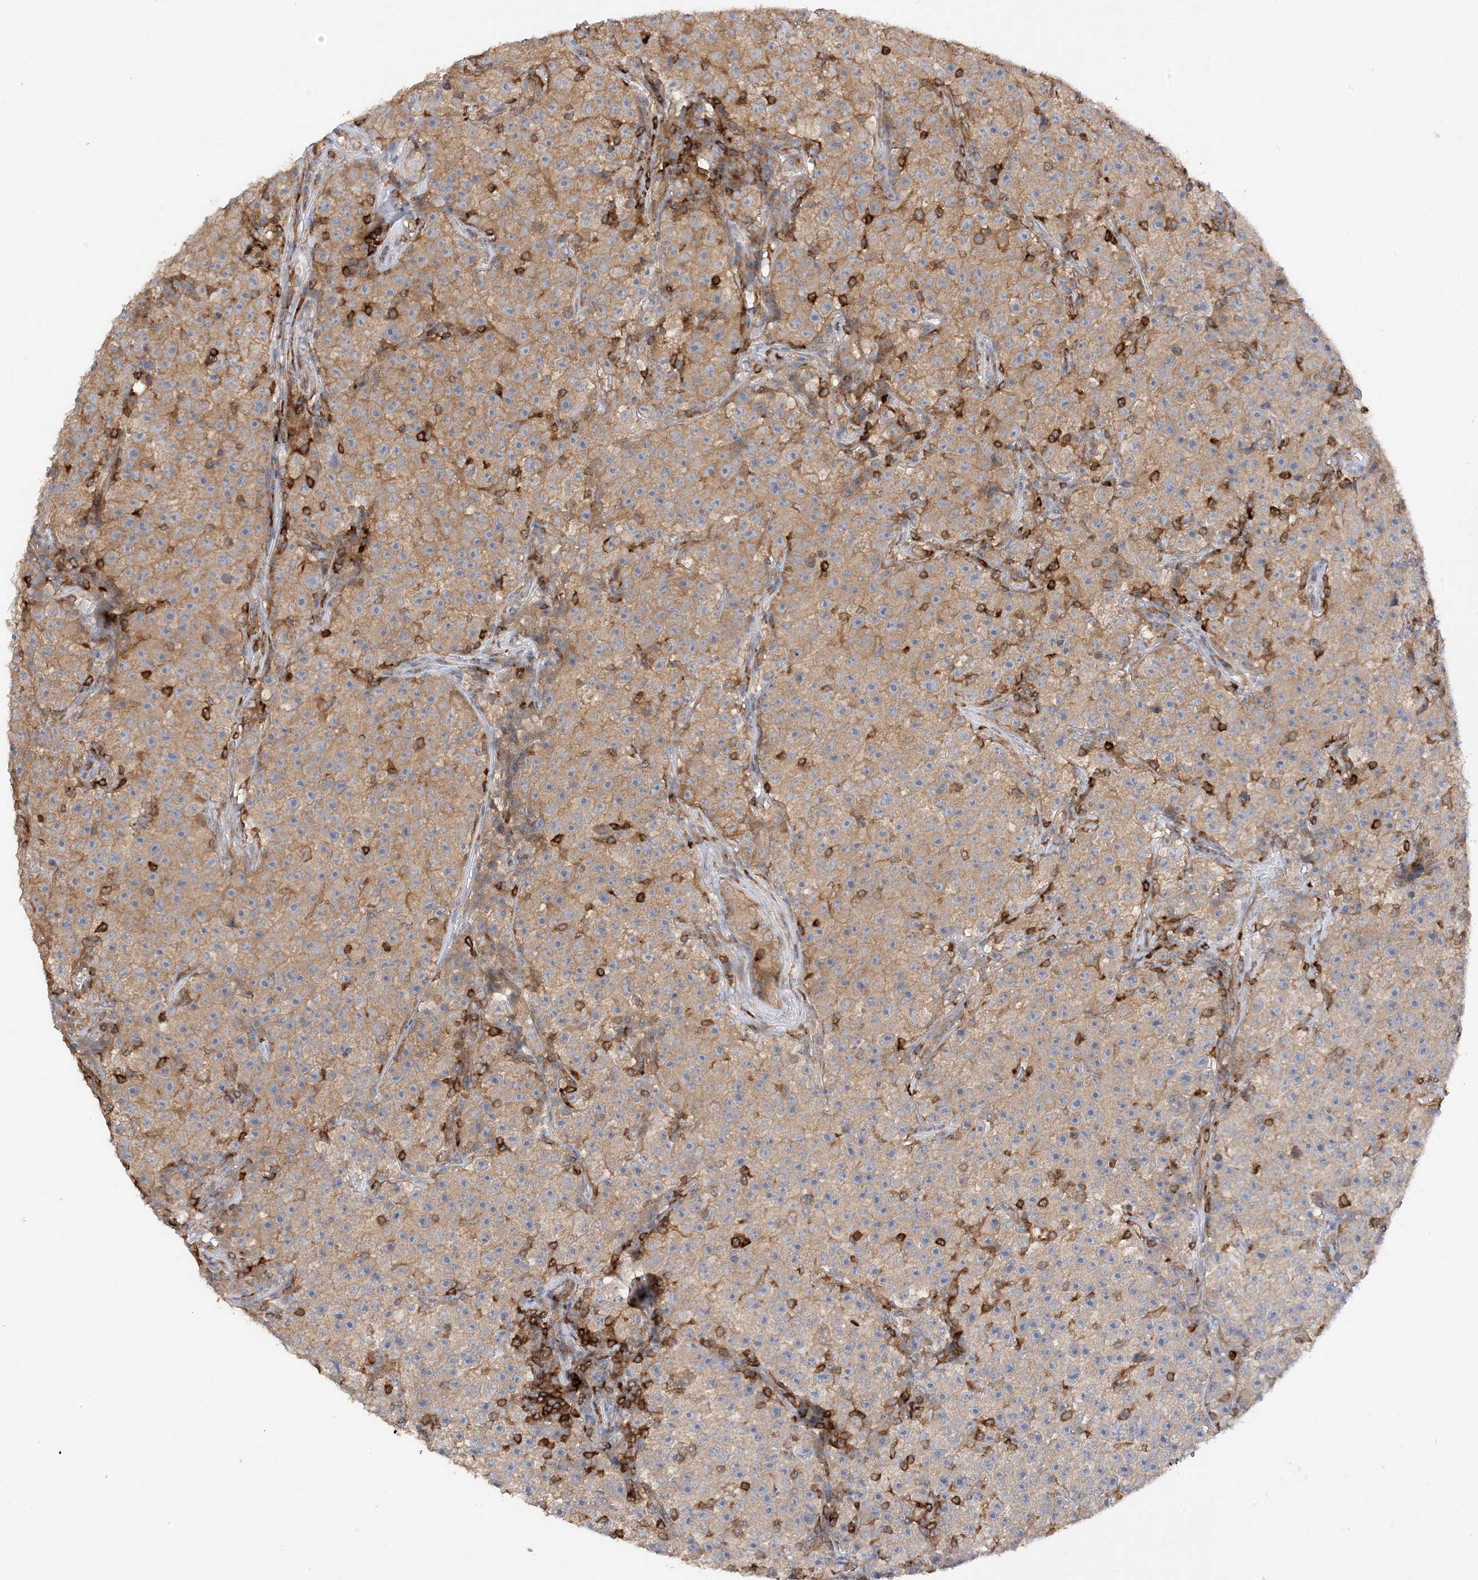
{"staining": {"intensity": "moderate", "quantity": "25%-75%", "location": "cytoplasmic/membranous"}, "tissue": "testis cancer", "cell_type": "Tumor cells", "image_type": "cancer", "snomed": [{"axis": "morphology", "description": "Seminoma, NOS"}, {"axis": "topography", "description": "Testis"}], "caption": "Testis cancer (seminoma) stained with DAB (3,3'-diaminobenzidine) IHC shows medium levels of moderate cytoplasmic/membranous staining in approximately 25%-75% of tumor cells.", "gene": "PHACTR2", "patient": {"sex": "male", "age": 22}}